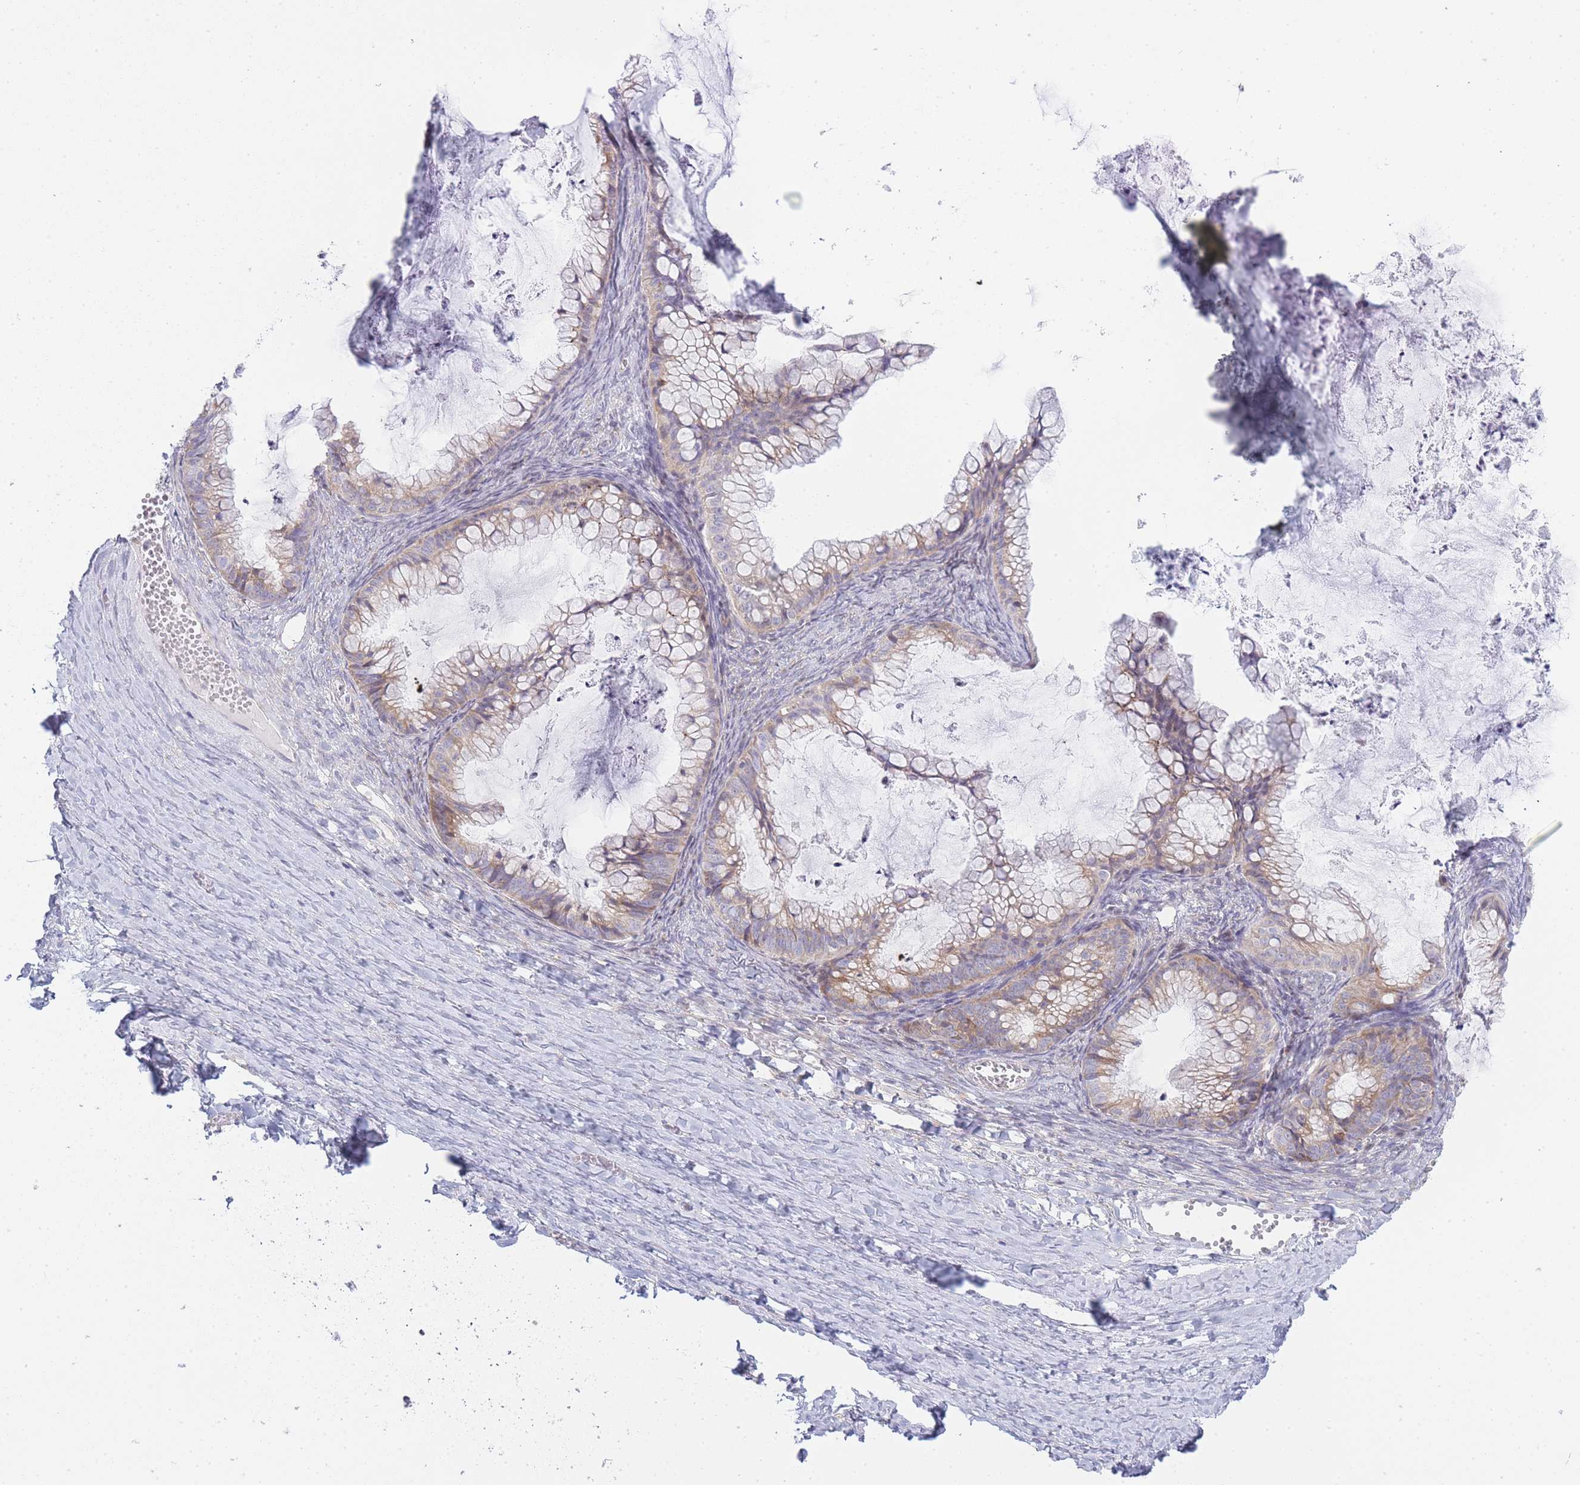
{"staining": {"intensity": "moderate", "quantity": "25%-75%", "location": "cytoplasmic/membranous"}, "tissue": "ovarian cancer", "cell_type": "Tumor cells", "image_type": "cancer", "snomed": [{"axis": "morphology", "description": "Cystadenocarcinoma, mucinous, NOS"}, {"axis": "topography", "description": "Ovary"}], "caption": "Immunohistochemistry (IHC) staining of ovarian cancer, which exhibits medium levels of moderate cytoplasmic/membranous positivity in approximately 25%-75% of tumor cells indicating moderate cytoplasmic/membranous protein expression. The staining was performed using DAB (brown) for protein detection and nuclei were counterstained in hematoxylin (blue).", "gene": "OR5L2", "patient": {"sex": "female", "age": 35}}